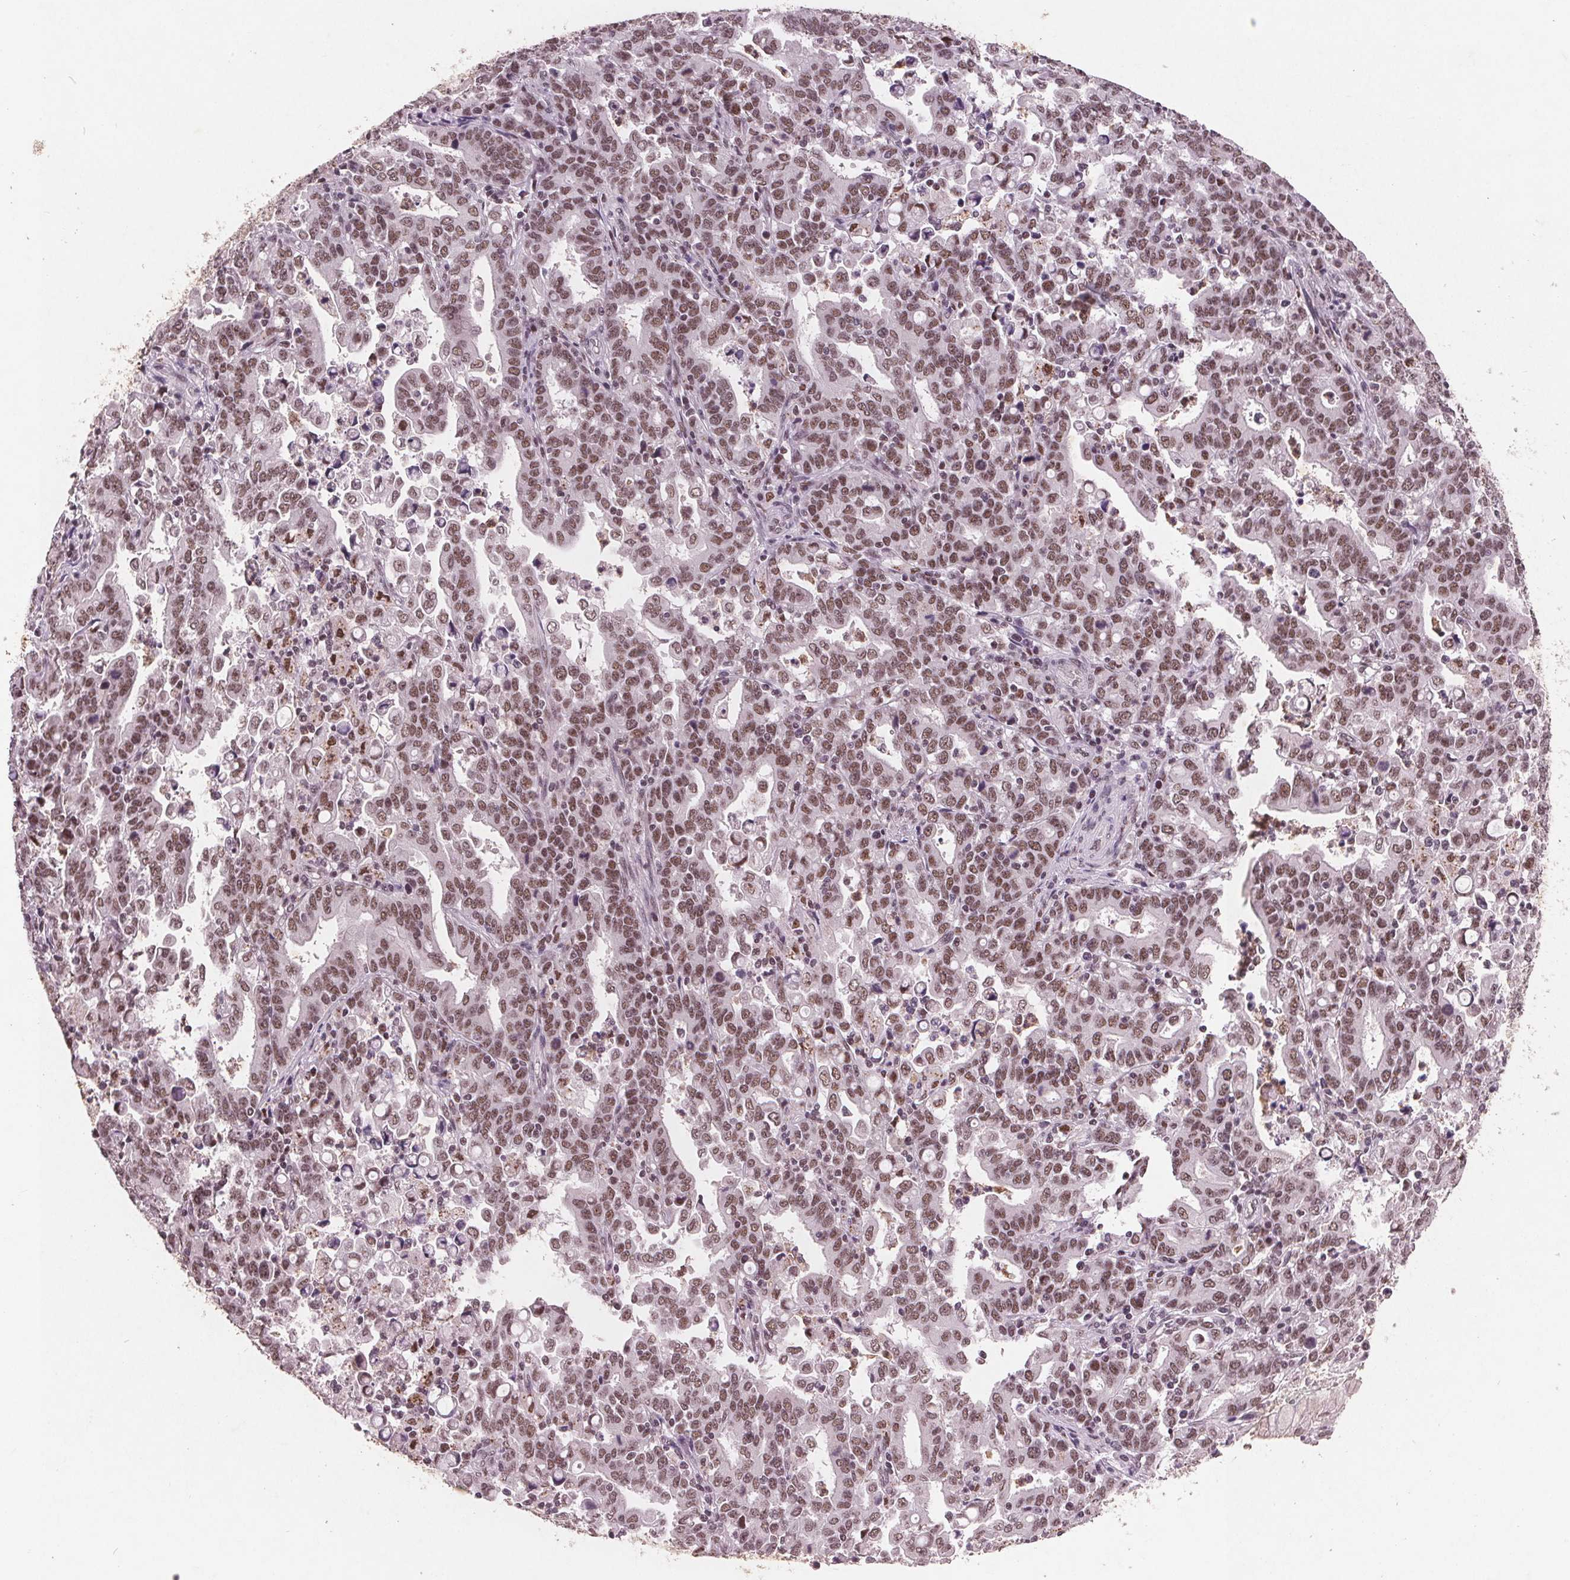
{"staining": {"intensity": "moderate", "quantity": ">75%", "location": "nuclear"}, "tissue": "stomach cancer", "cell_type": "Tumor cells", "image_type": "cancer", "snomed": [{"axis": "morphology", "description": "Adenocarcinoma, NOS"}, {"axis": "topography", "description": "Stomach"}], "caption": "The immunohistochemical stain labels moderate nuclear expression in tumor cells of adenocarcinoma (stomach) tissue.", "gene": "RPS6KA2", "patient": {"sex": "male", "age": 82}}